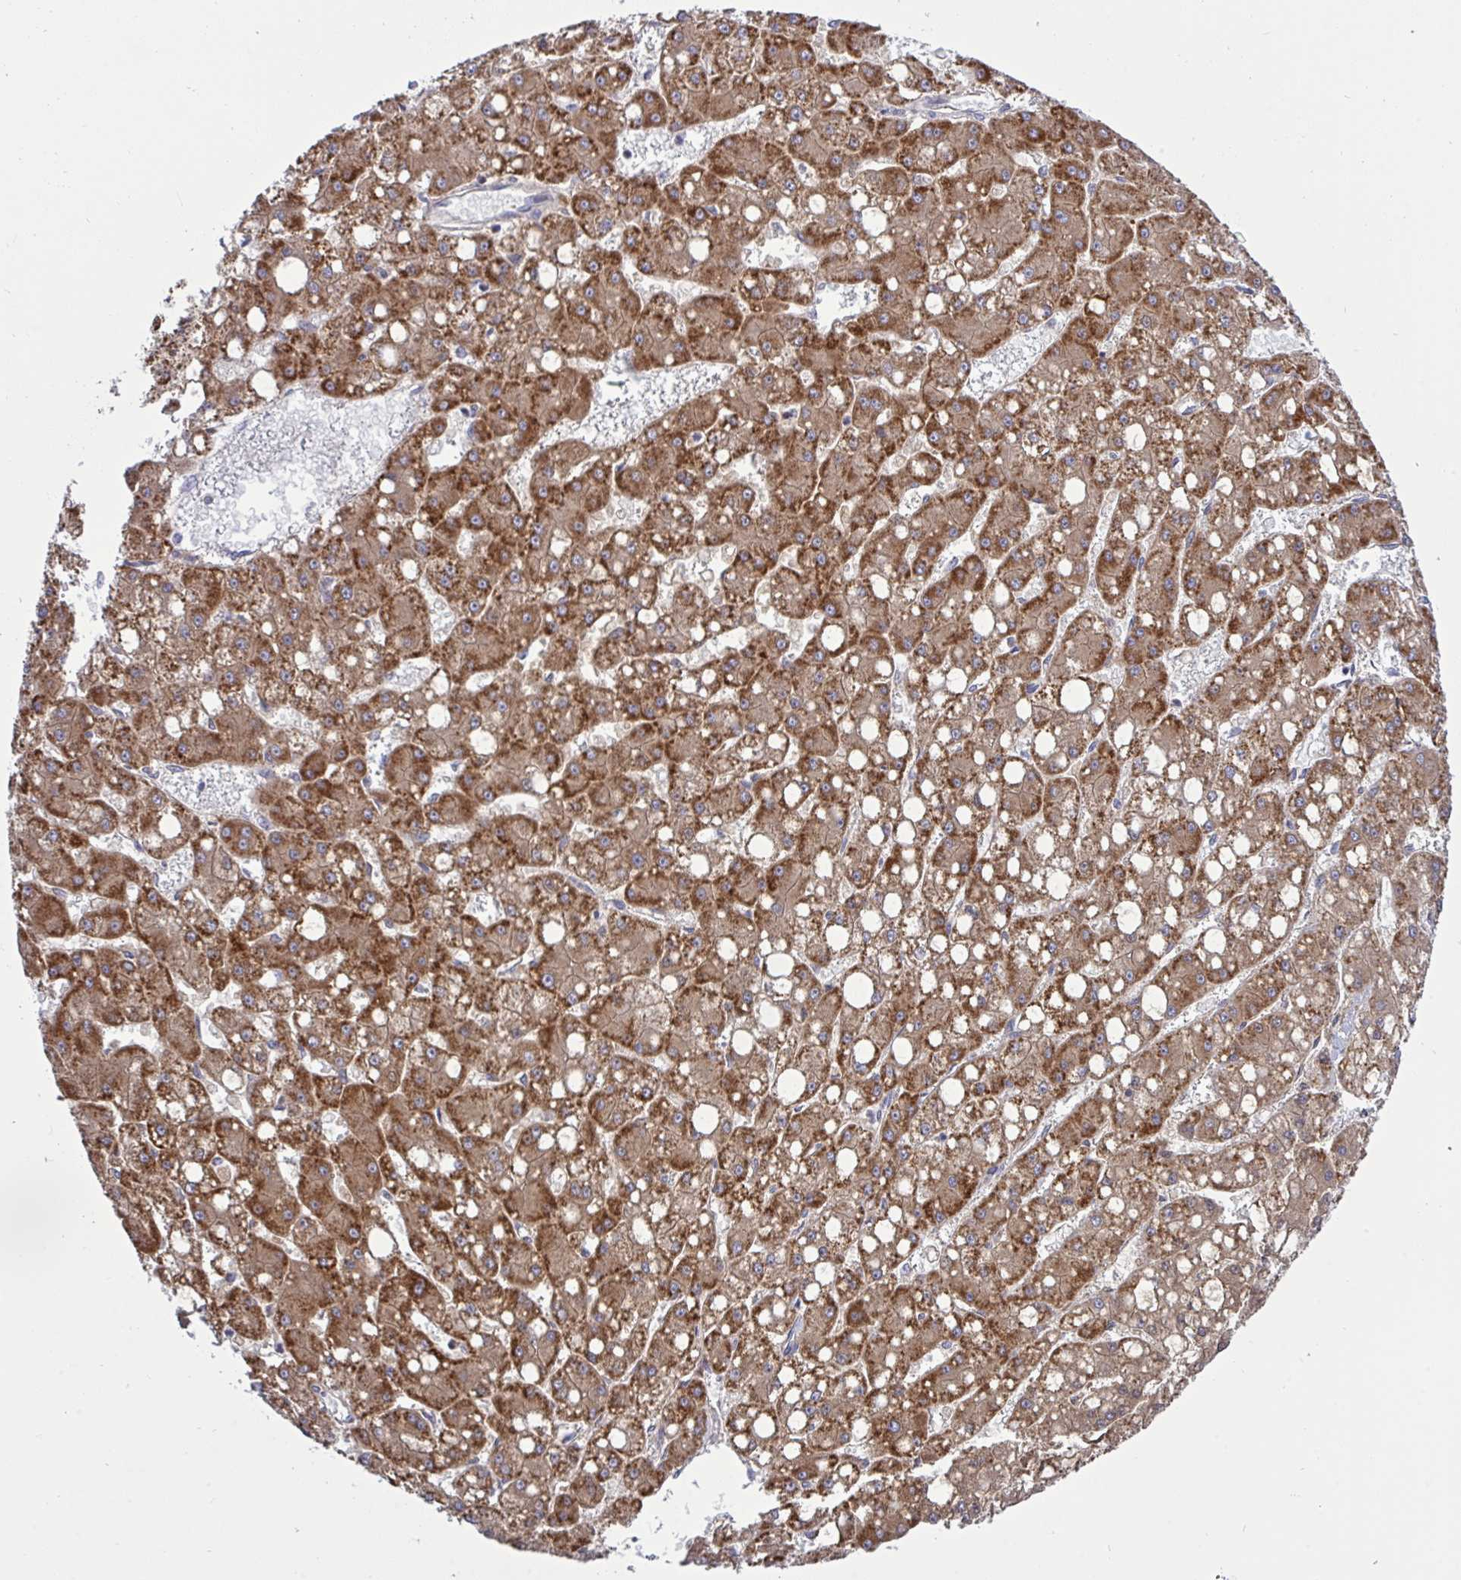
{"staining": {"intensity": "moderate", "quantity": ">75%", "location": "cytoplasmic/membranous"}, "tissue": "liver cancer", "cell_type": "Tumor cells", "image_type": "cancer", "snomed": [{"axis": "morphology", "description": "Carcinoma, Hepatocellular, NOS"}, {"axis": "topography", "description": "Liver"}], "caption": "Human liver cancer stained with a brown dye exhibits moderate cytoplasmic/membranous positive positivity in approximately >75% of tumor cells.", "gene": "HSPE1", "patient": {"sex": "male", "age": 67}}